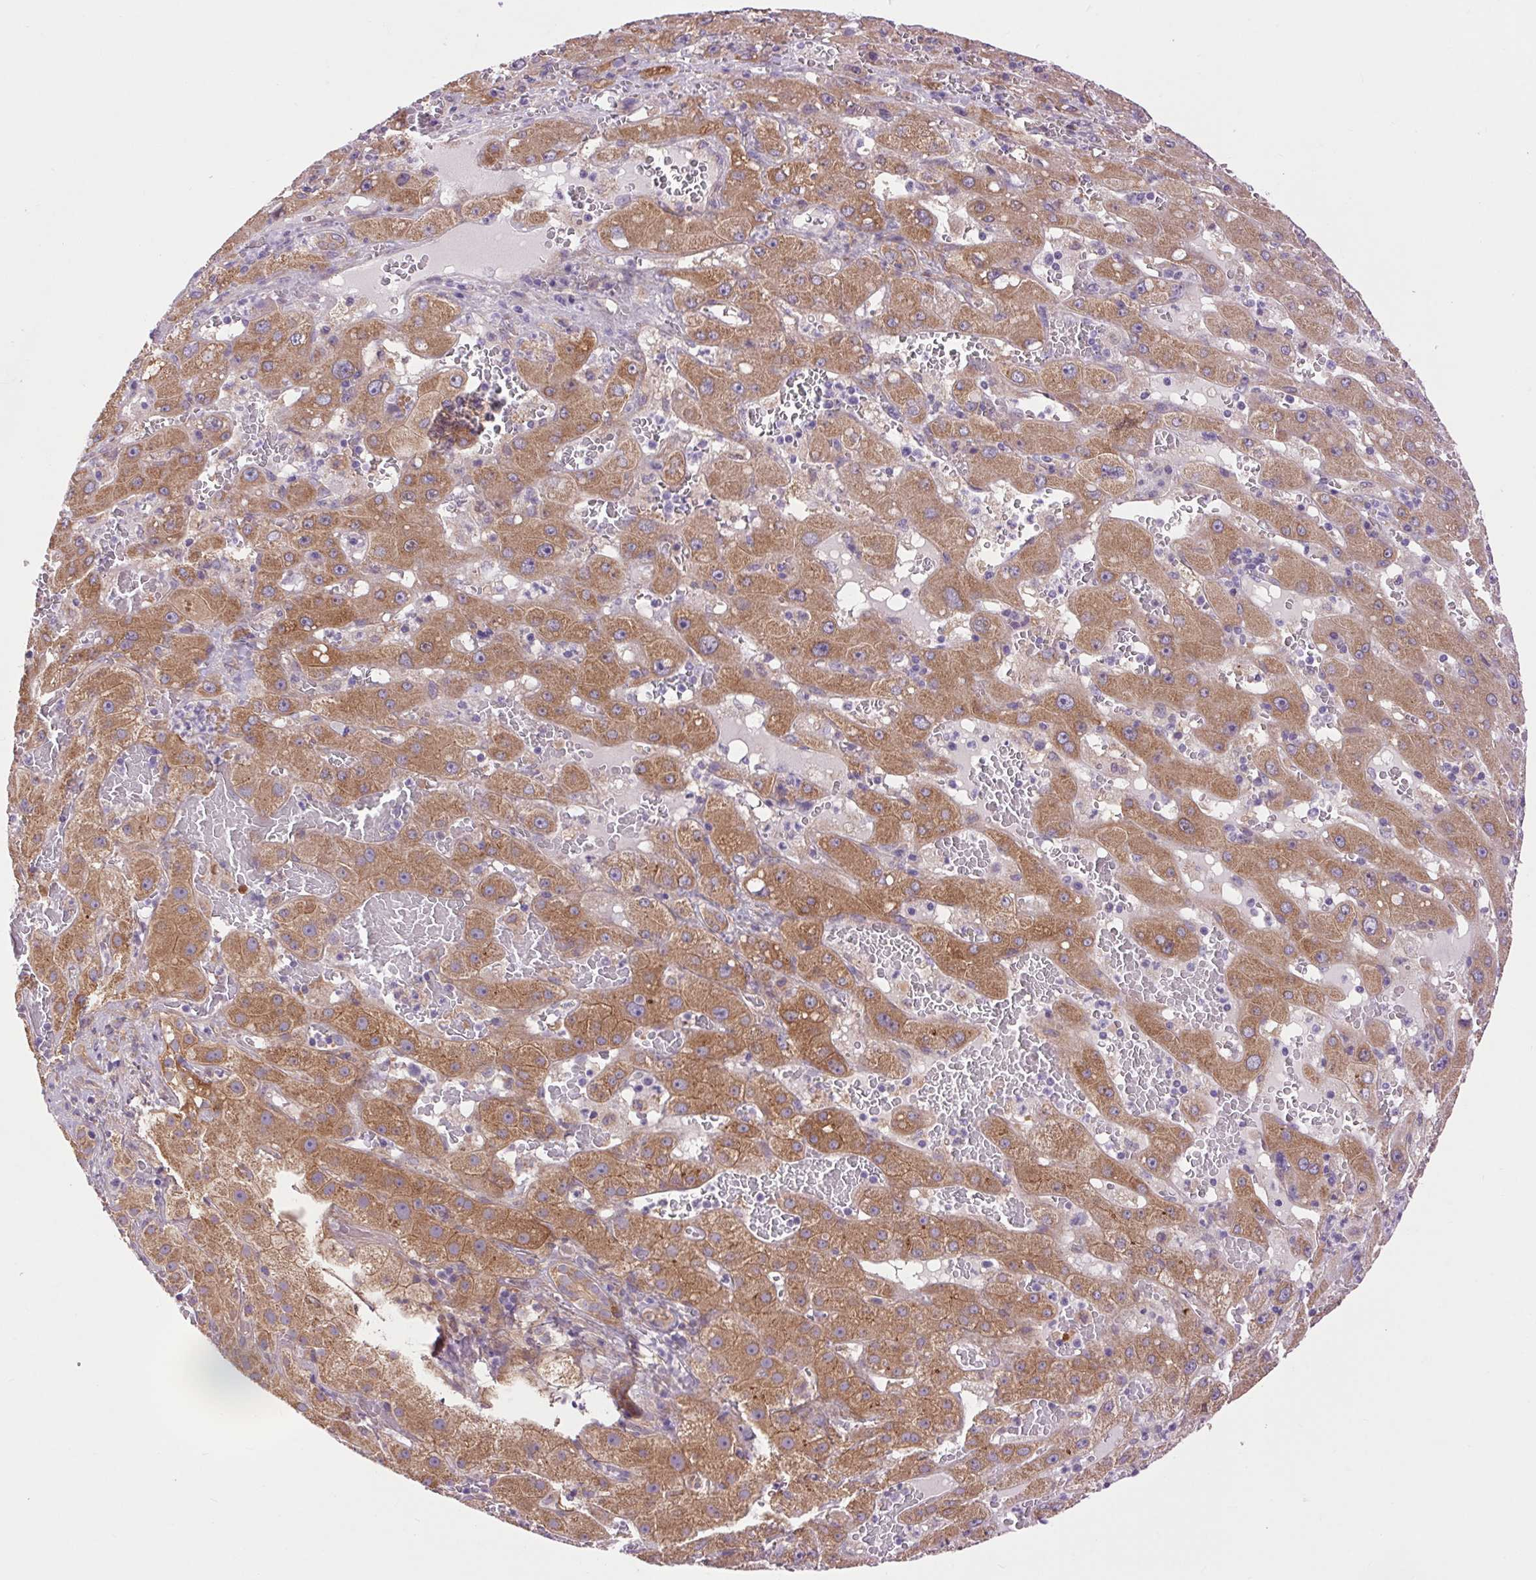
{"staining": {"intensity": "moderate", "quantity": ">75%", "location": "cytoplasmic/membranous"}, "tissue": "liver cancer", "cell_type": "Tumor cells", "image_type": "cancer", "snomed": [{"axis": "morphology", "description": "Carcinoma, Hepatocellular, NOS"}, {"axis": "topography", "description": "Liver"}], "caption": "About >75% of tumor cells in liver cancer reveal moderate cytoplasmic/membranous protein expression as visualized by brown immunohistochemical staining.", "gene": "SOWAHC", "patient": {"sex": "female", "age": 73}}